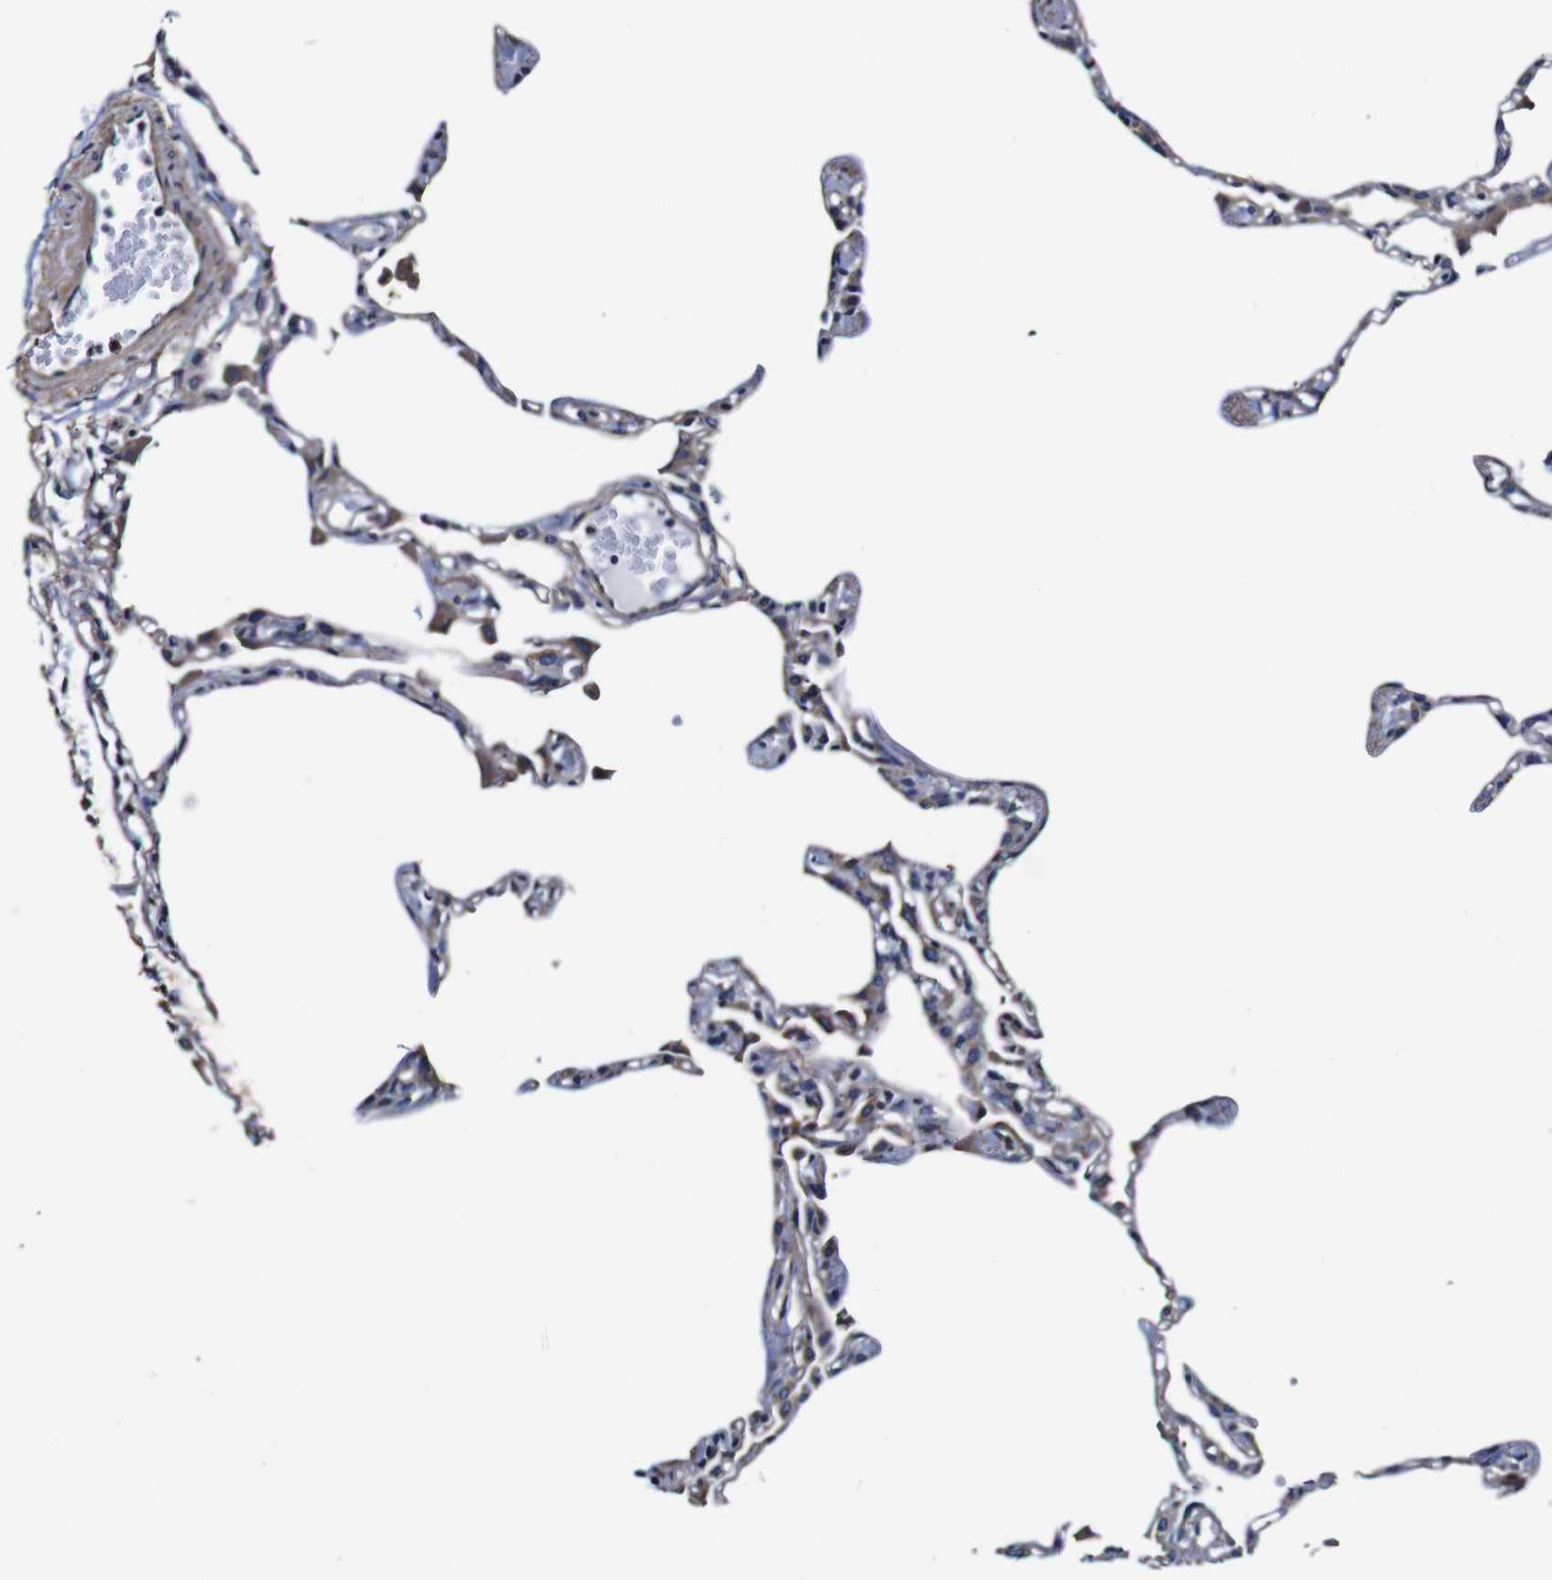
{"staining": {"intensity": "weak", "quantity": "<25%", "location": "cytoplasmic/membranous"}, "tissue": "lung", "cell_type": "Alveolar cells", "image_type": "normal", "snomed": [{"axis": "morphology", "description": "Normal tissue, NOS"}, {"axis": "topography", "description": "Lung"}], "caption": "Protein analysis of benign lung demonstrates no significant positivity in alveolar cells. (Stains: DAB (3,3'-diaminobenzidine) immunohistochemistry (IHC) with hematoxylin counter stain, Microscopy: brightfield microscopy at high magnification).", "gene": "PDCD6IP", "patient": {"sex": "female", "age": 49}}